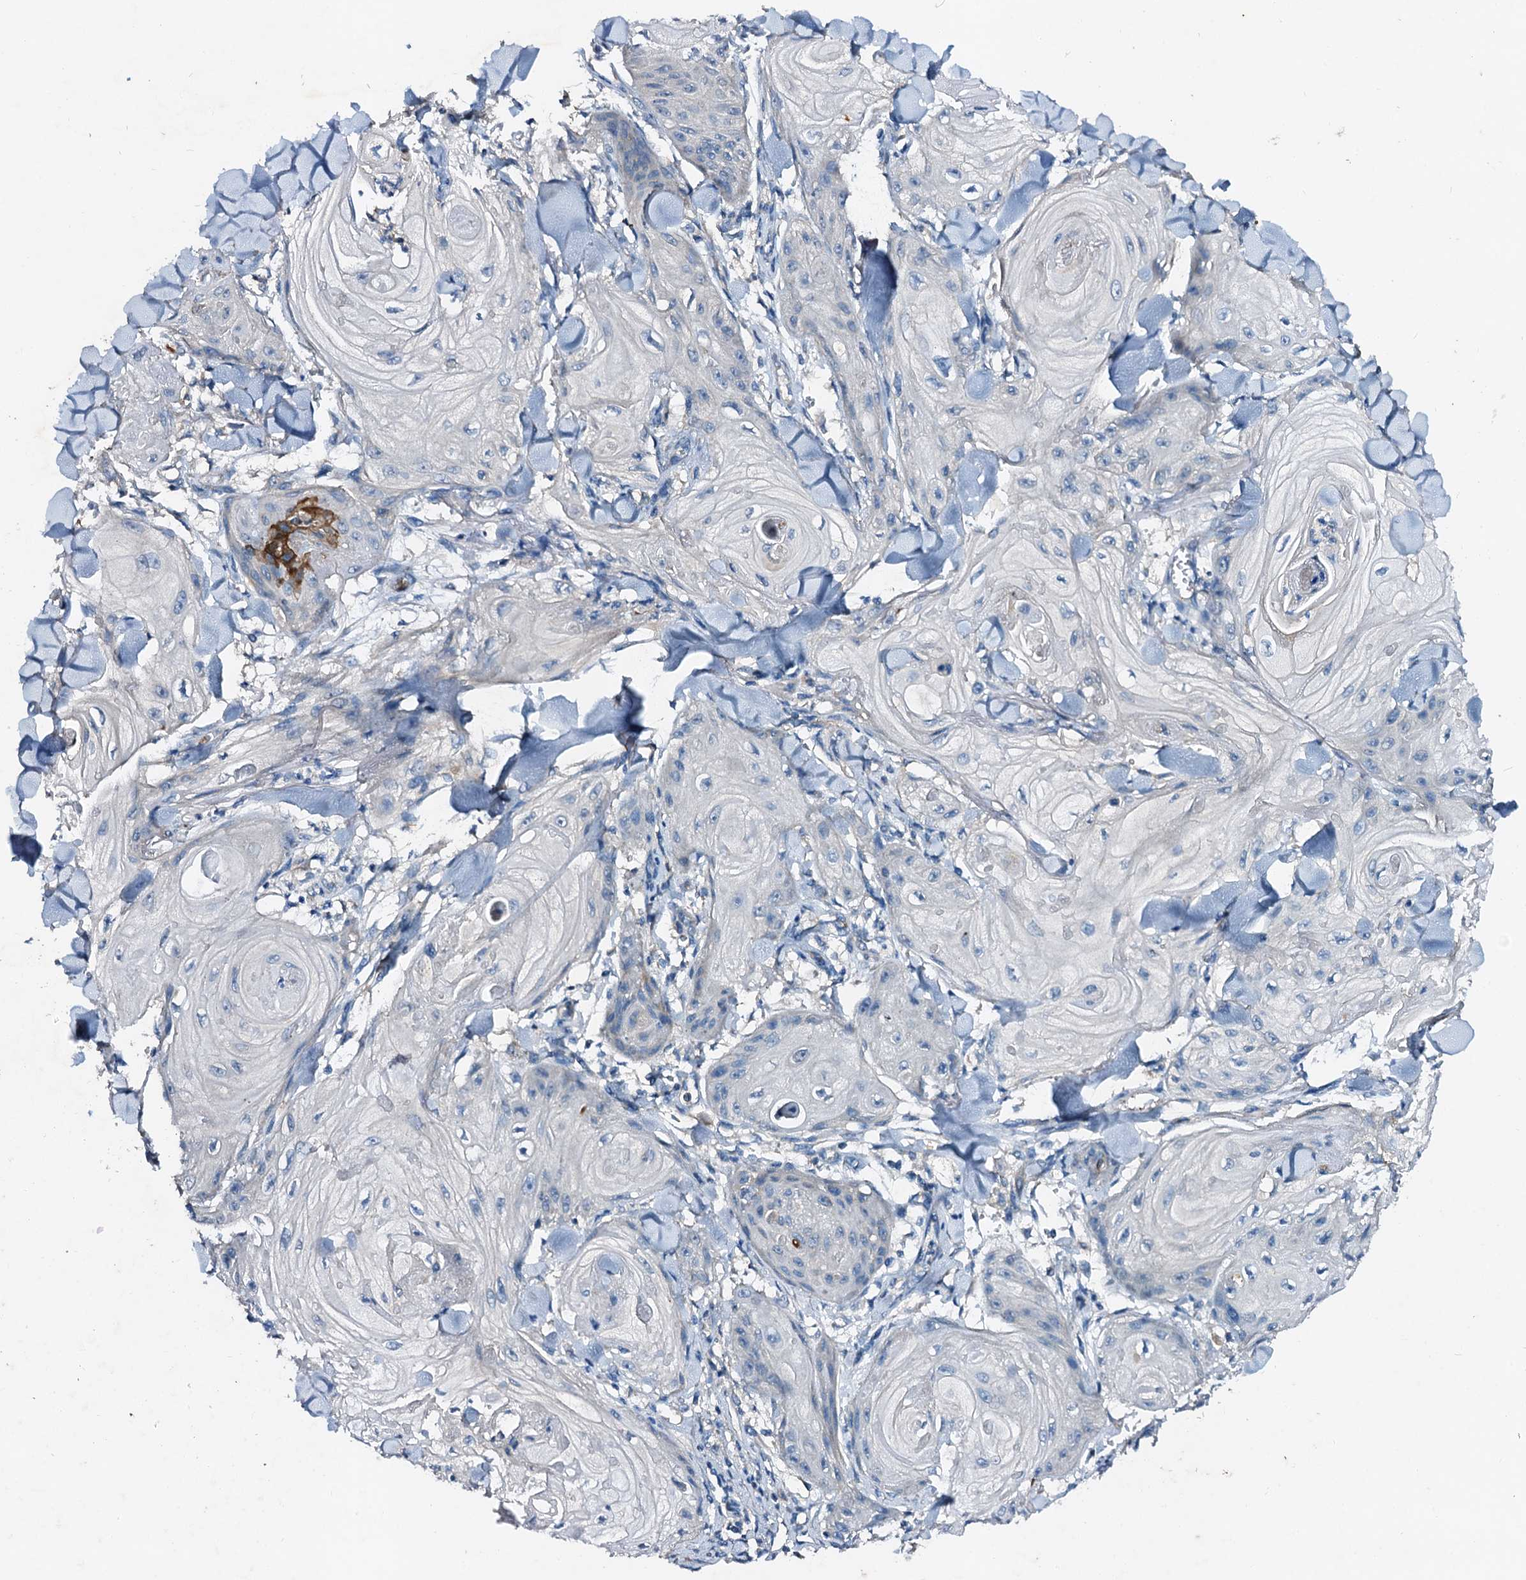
{"staining": {"intensity": "negative", "quantity": "none", "location": "none"}, "tissue": "skin cancer", "cell_type": "Tumor cells", "image_type": "cancer", "snomed": [{"axis": "morphology", "description": "Squamous cell carcinoma, NOS"}, {"axis": "topography", "description": "Skin"}], "caption": "Immunohistochemistry (IHC) histopathology image of squamous cell carcinoma (skin) stained for a protein (brown), which shows no expression in tumor cells.", "gene": "FIBIN", "patient": {"sex": "male", "age": 74}}